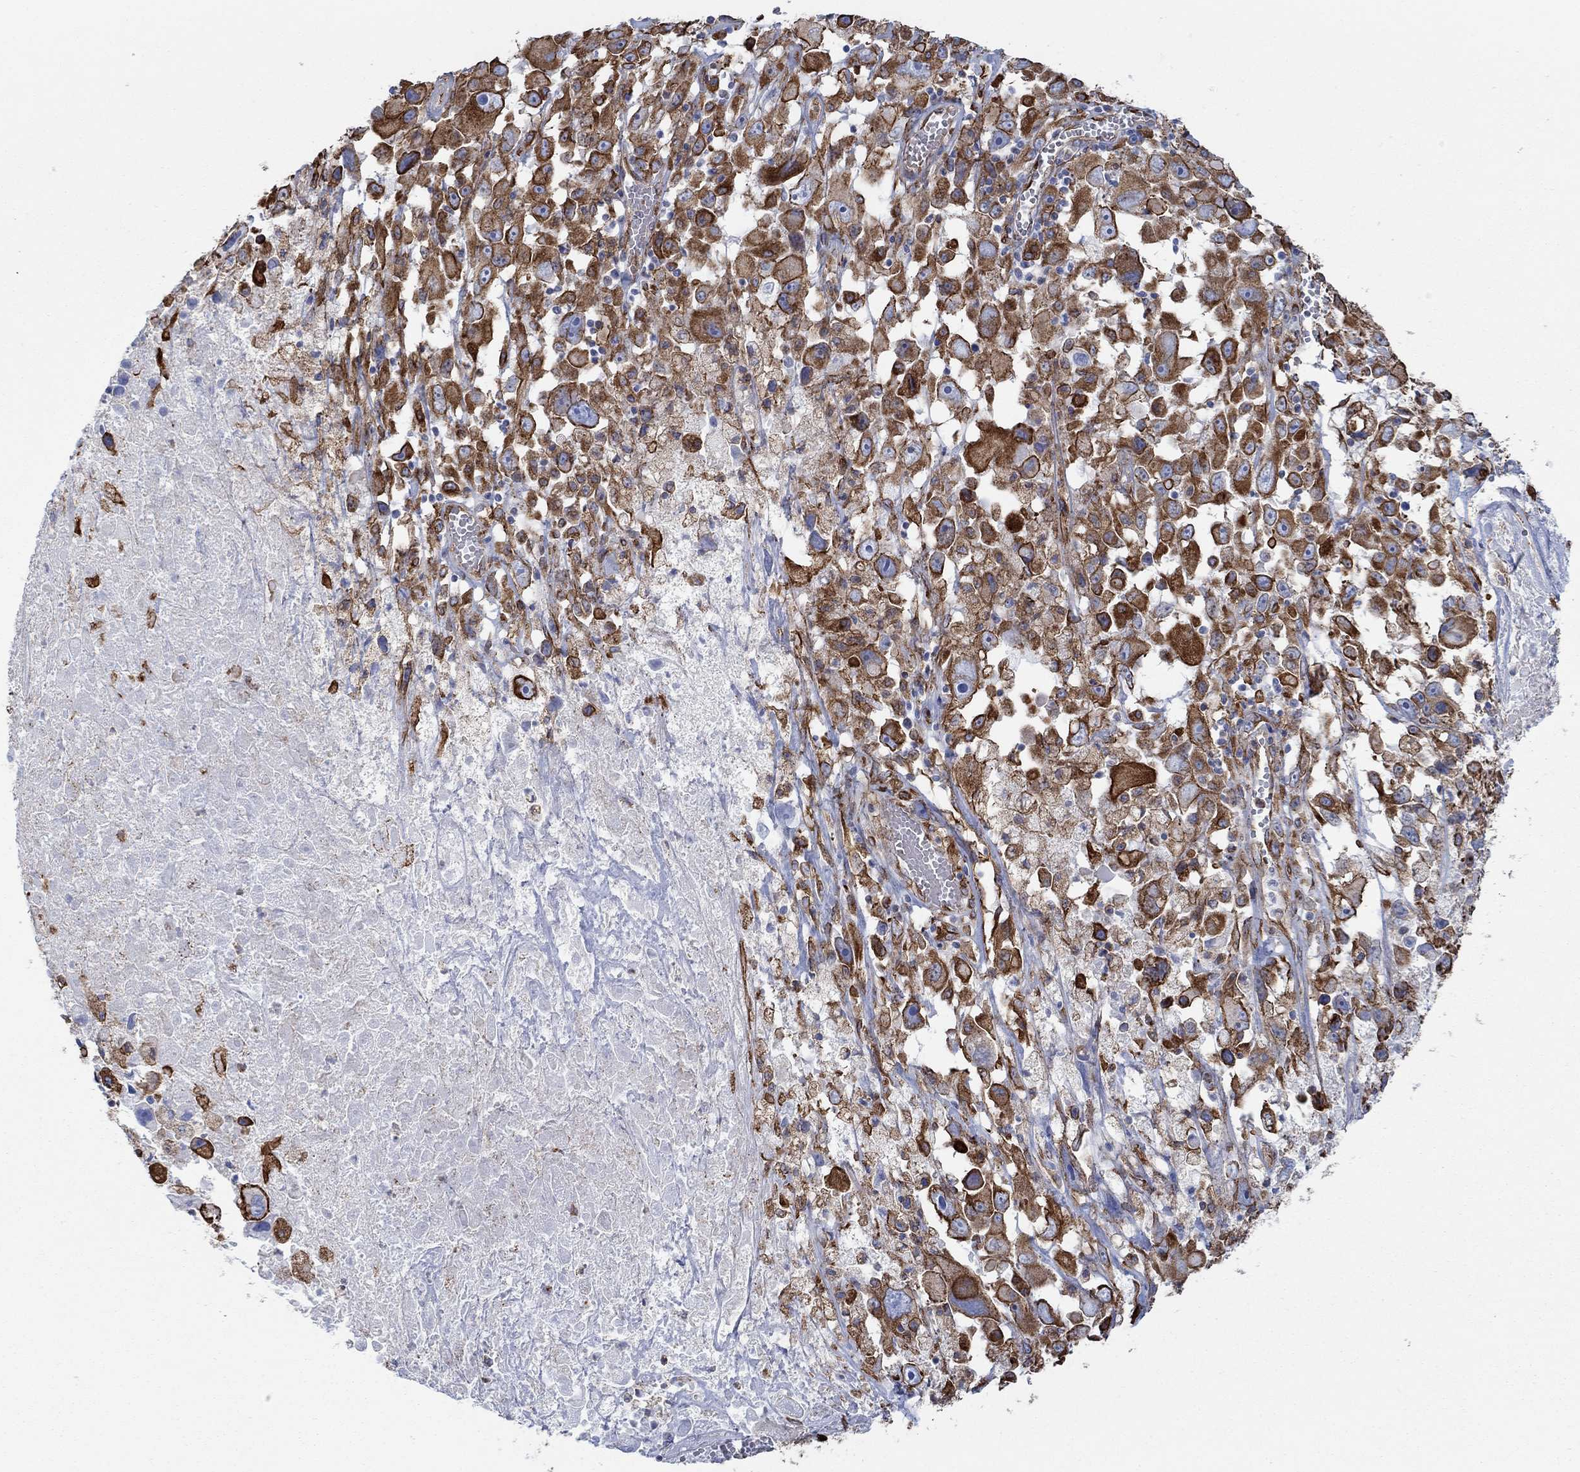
{"staining": {"intensity": "strong", "quantity": "25%-75%", "location": "cytoplasmic/membranous"}, "tissue": "melanoma", "cell_type": "Tumor cells", "image_type": "cancer", "snomed": [{"axis": "morphology", "description": "Malignant melanoma, Metastatic site"}, {"axis": "topography", "description": "Lymph node"}], "caption": "This image shows melanoma stained with IHC to label a protein in brown. The cytoplasmic/membranous of tumor cells show strong positivity for the protein. Nuclei are counter-stained blue.", "gene": "STC2", "patient": {"sex": "male", "age": 50}}